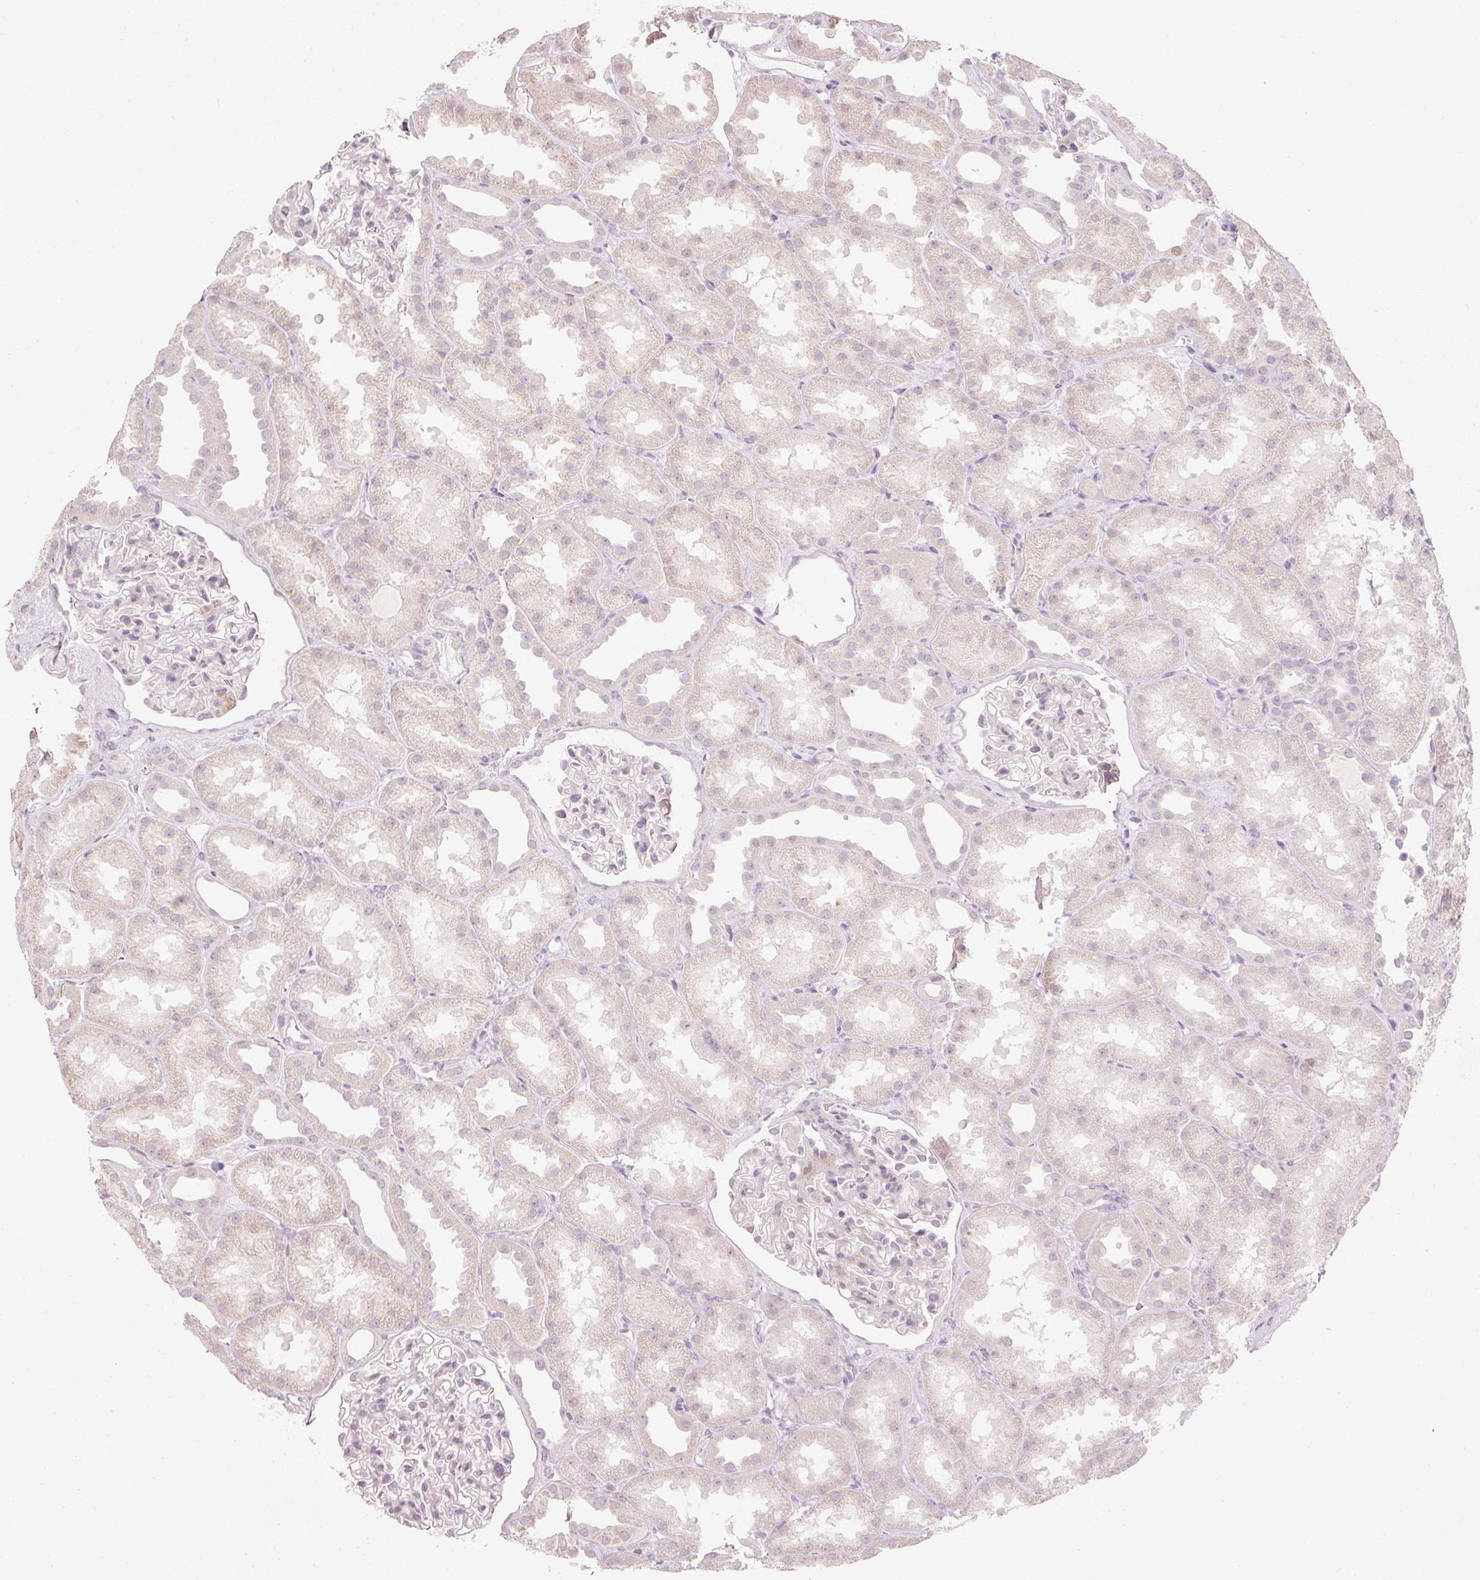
{"staining": {"intensity": "negative", "quantity": "none", "location": "none"}, "tissue": "kidney", "cell_type": "Cells in glomeruli", "image_type": "normal", "snomed": [{"axis": "morphology", "description": "Normal tissue, NOS"}, {"axis": "topography", "description": "Kidney"}], "caption": "This is an IHC image of normal kidney. There is no expression in cells in glomeruli.", "gene": "TREX2", "patient": {"sex": "male", "age": 61}}